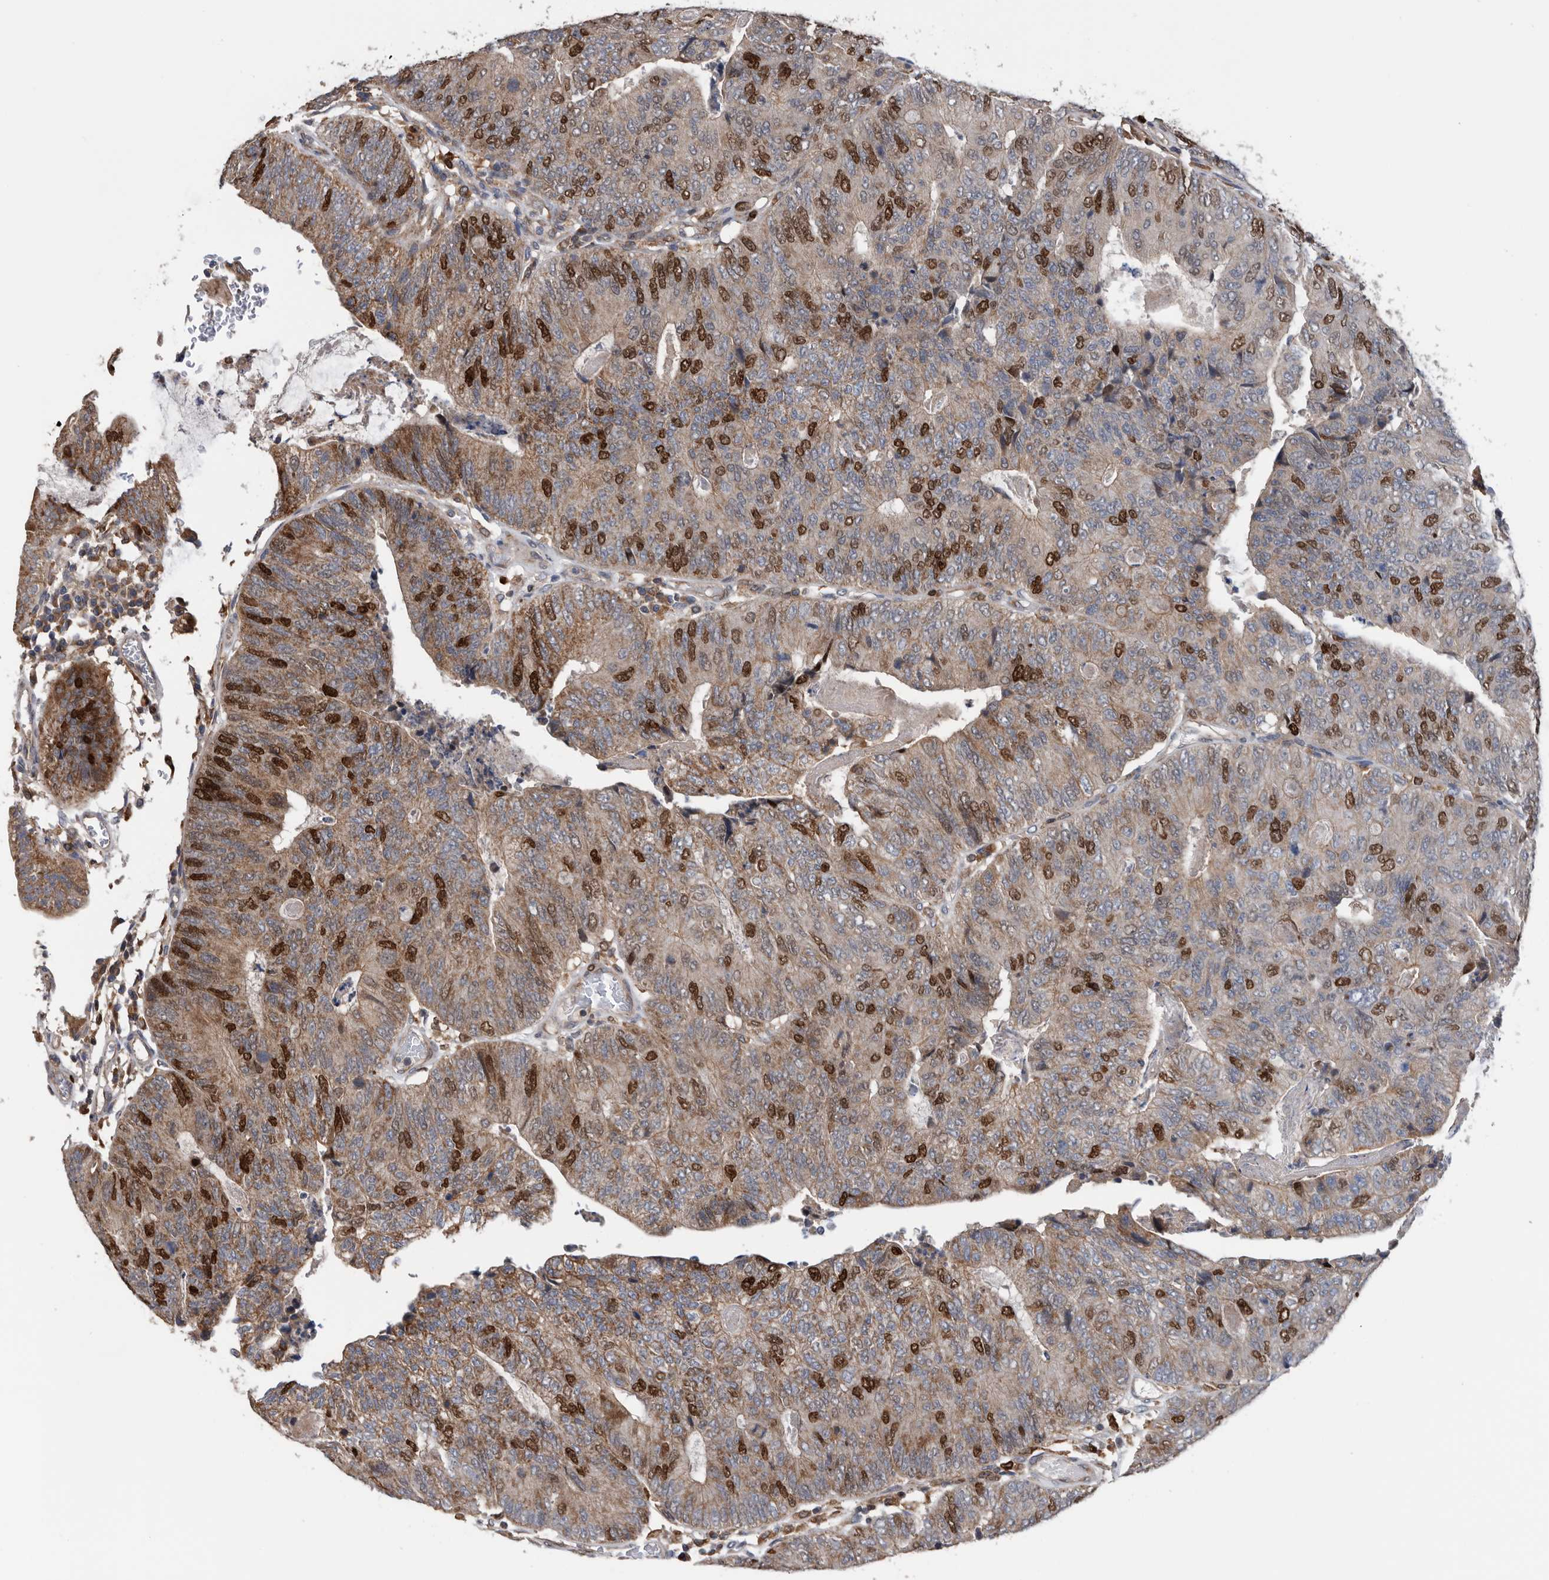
{"staining": {"intensity": "strong", "quantity": "25%-75%", "location": "cytoplasmic/membranous,nuclear"}, "tissue": "colorectal cancer", "cell_type": "Tumor cells", "image_type": "cancer", "snomed": [{"axis": "morphology", "description": "Adenocarcinoma, NOS"}, {"axis": "topography", "description": "Colon"}], "caption": "The immunohistochemical stain highlights strong cytoplasmic/membranous and nuclear positivity in tumor cells of colorectal cancer tissue. (Brightfield microscopy of DAB IHC at high magnification).", "gene": "ATAD2", "patient": {"sex": "female", "age": 67}}